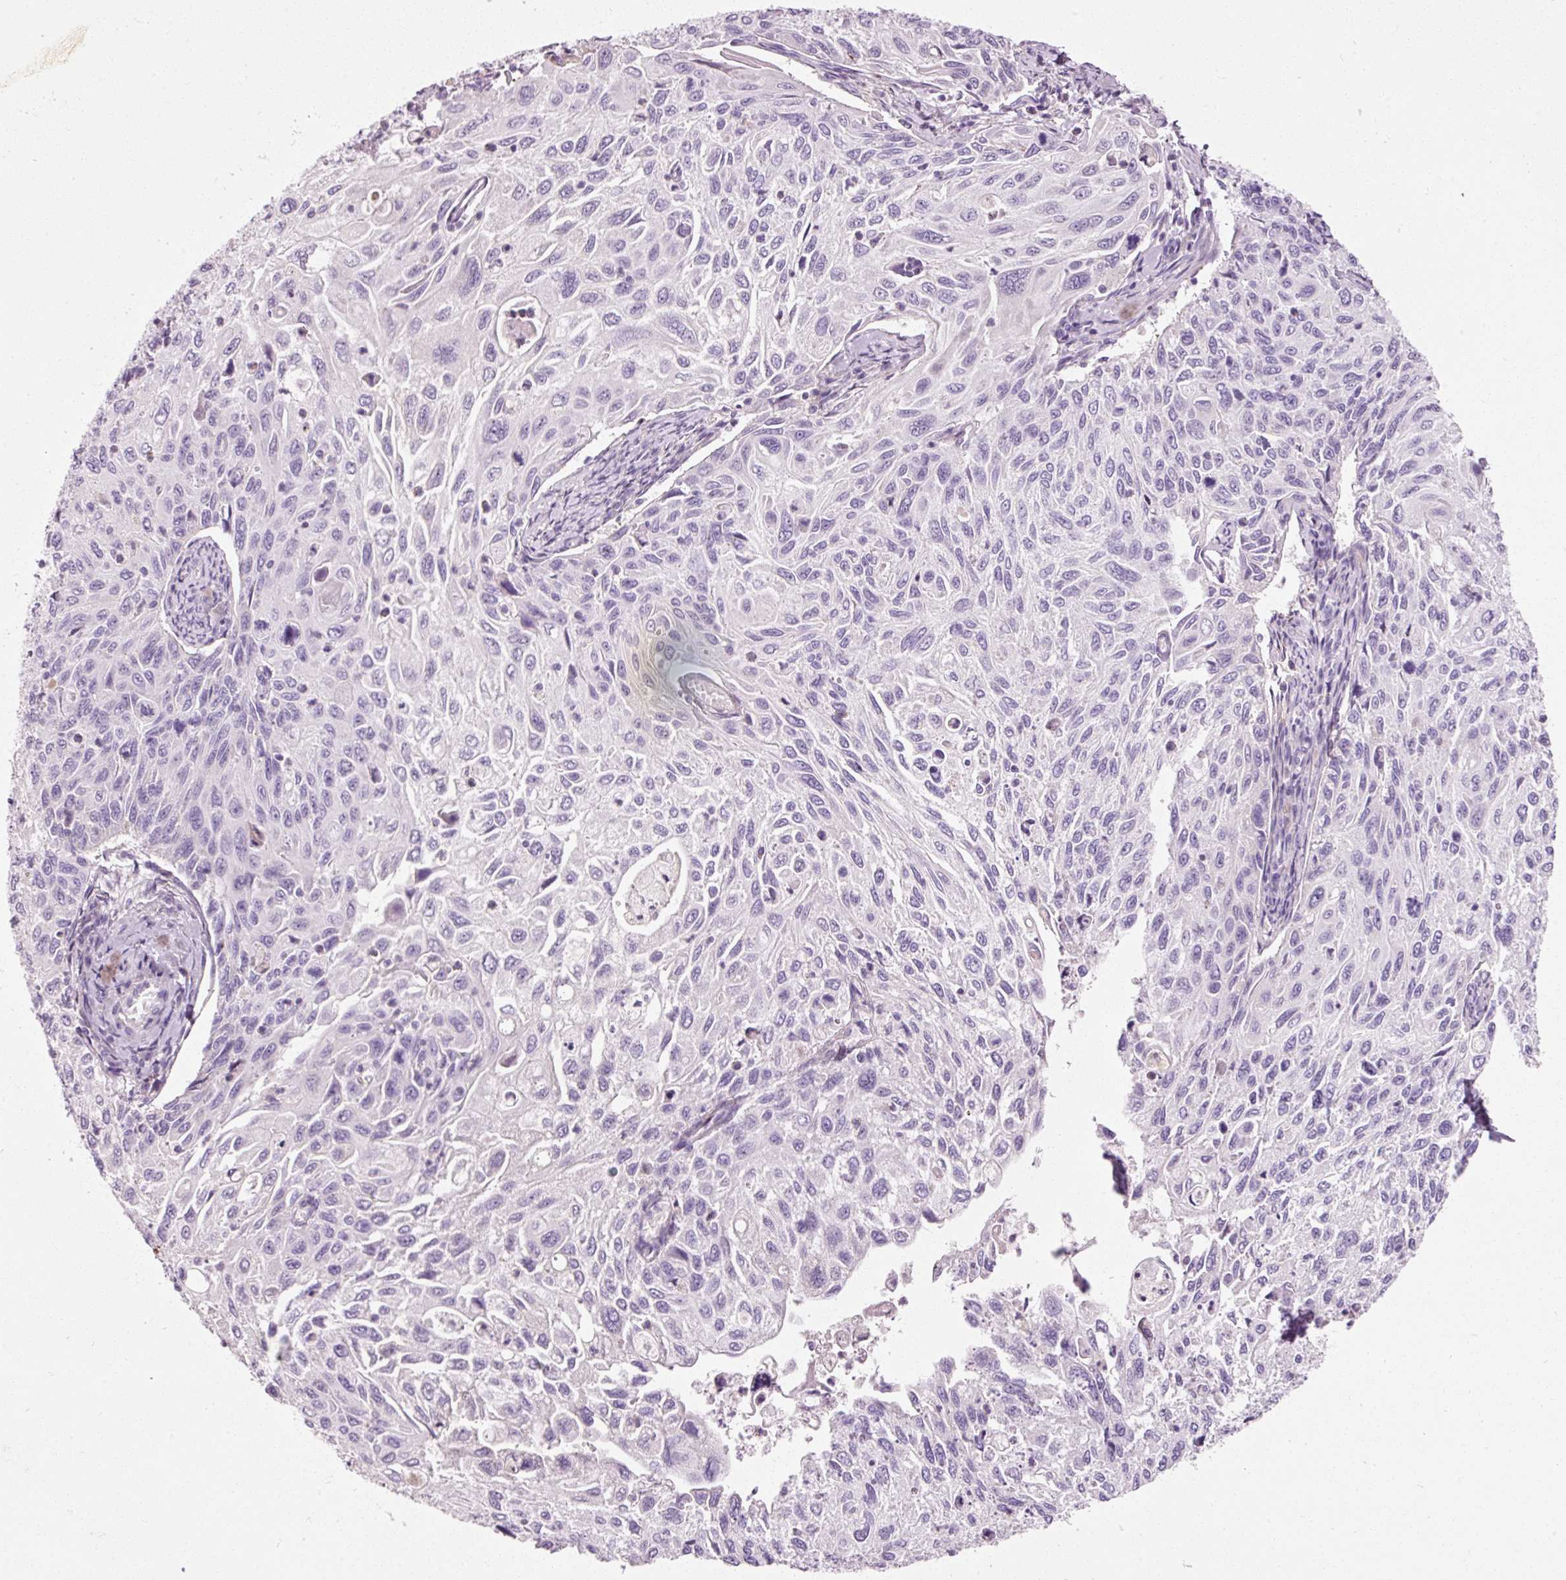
{"staining": {"intensity": "negative", "quantity": "none", "location": "none"}, "tissue": "cervical cancer", "cell_type": "Tumor cells", "image_type": "cancer", "snomed": [{"axis": "morphology", "description": "Squamous cell carcinoma, NOS"}, {"axis": "topography", "description": "Cervix"}], "caption": "There is no significant positivity in tumor cells of cervical cancer (squamous cell carcinoma).", "gene": "MUC5AC", "patient": {"sex": "female", "age": 70}}